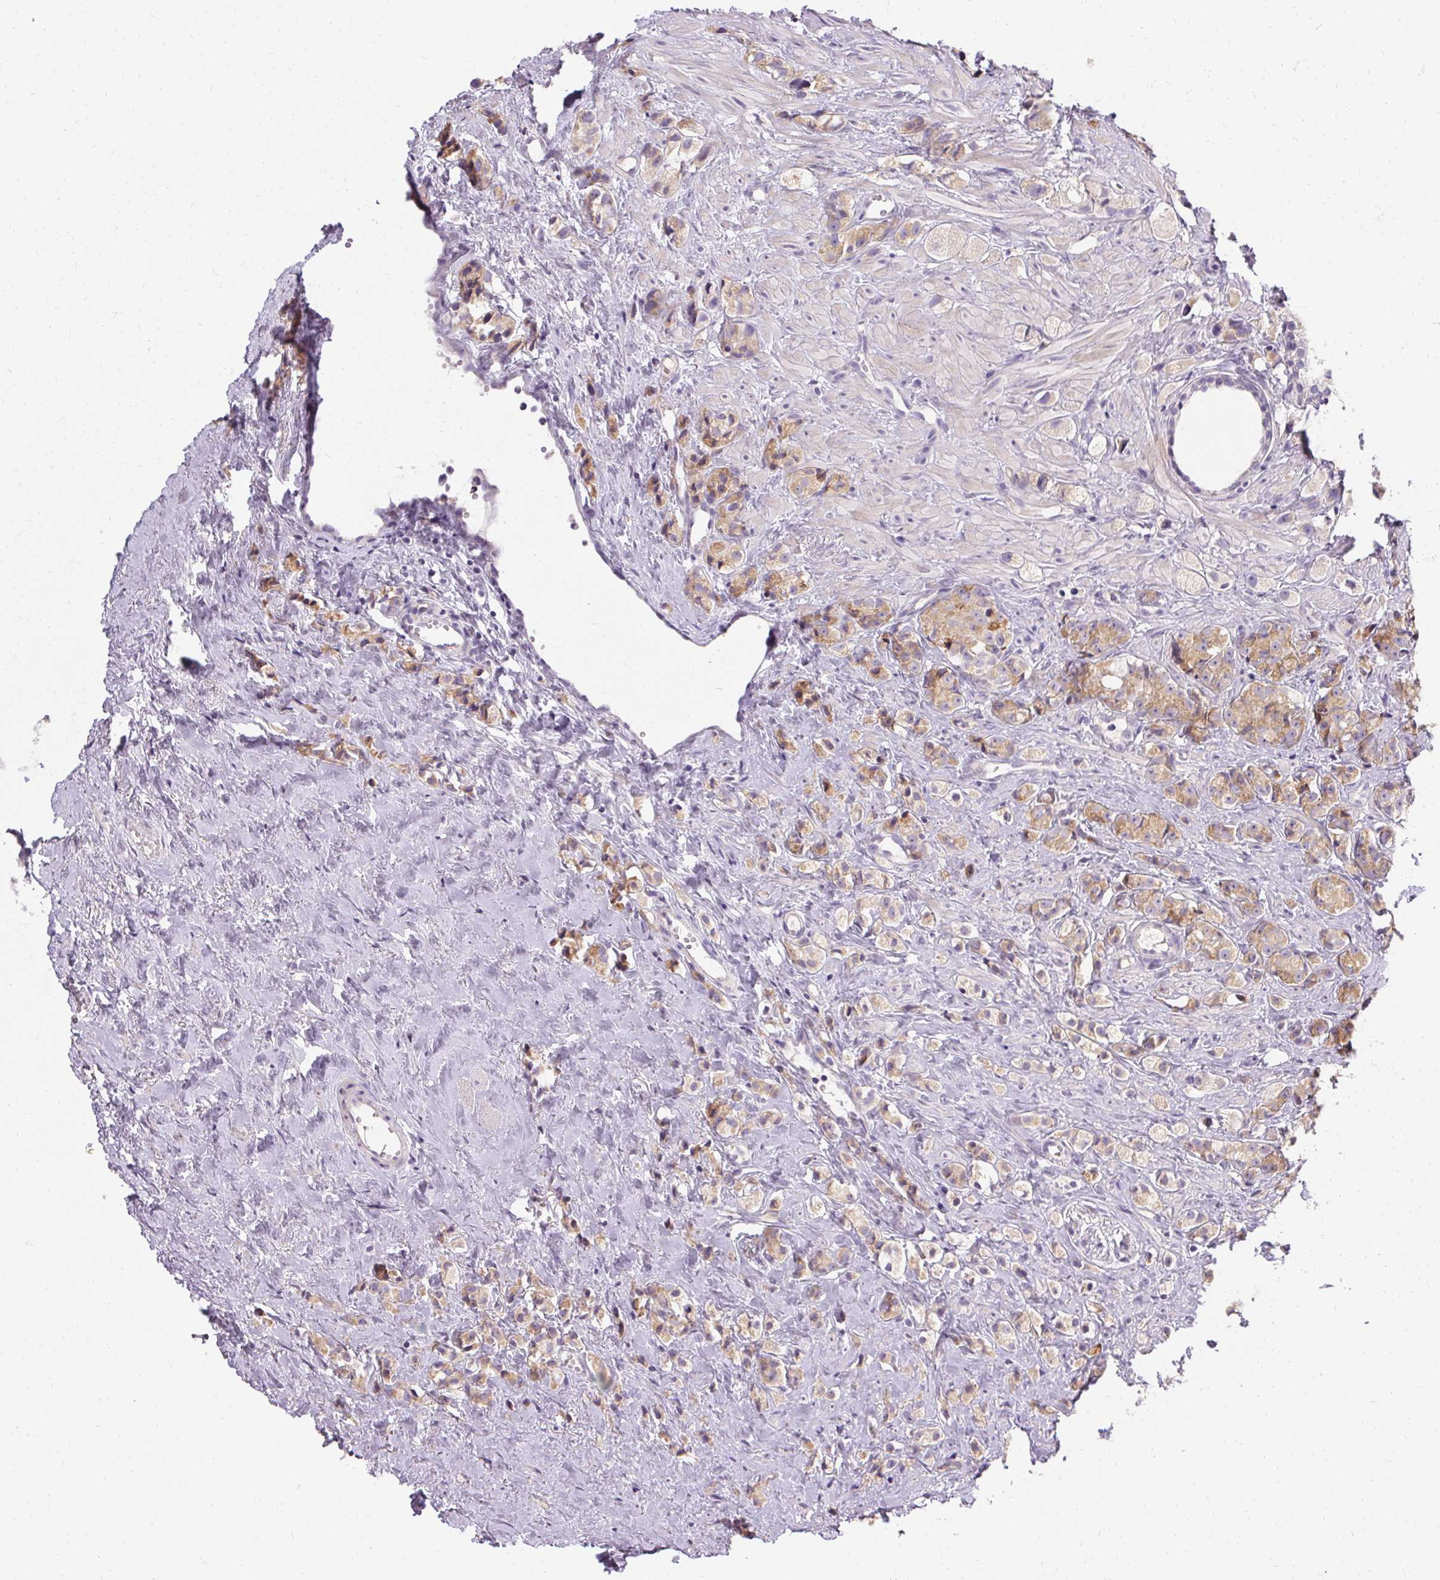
{"staining": {"intensity": "moderate", "quantity": "25%-75%", "location": "cytoplasmic/membranous"}, "tissue": "prostate cancer", "cell_type": "Tumor cells", "image_type": "cancer", "snomed": [{"axis": "morphology", "description": "Adenocarcinoma, High grade"}, {"axis": "topography", "description": "Prostate"}], "caption": "This is a micrograph of immunohistochemistry (IHC) staining of high-grade adenocarcinoma (prostate), which shows moderate expression in the cytoplasmic/membranous of tumor cells.", "gene": "TRIP13", "patient": {"sex": "male", "age": 81}}